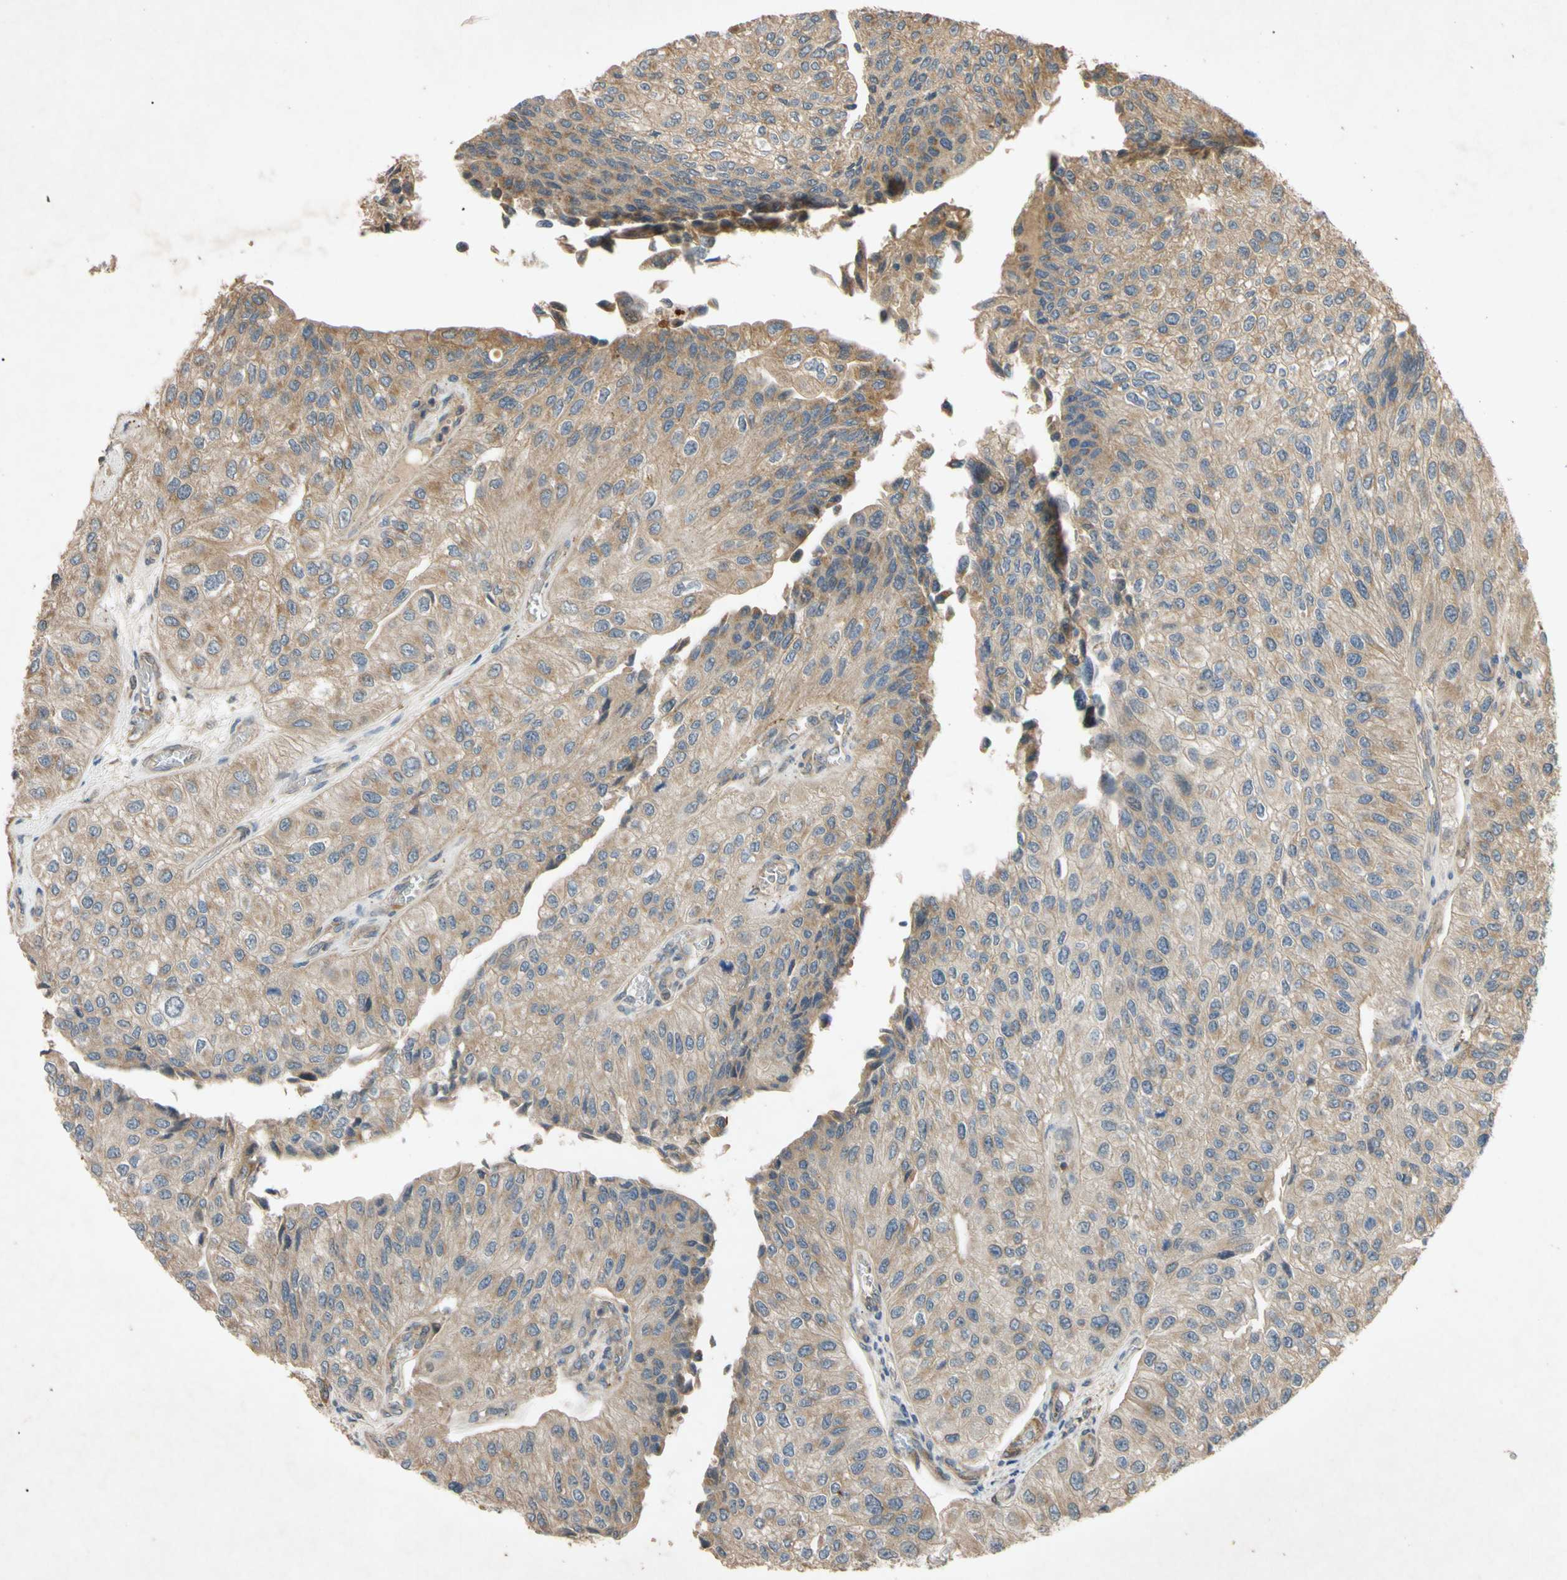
{"staining": {"intensity": "weak", "quantity": ">75%", "location": "cytoplasmic/membranous"}, "tissue": "urothelial cancer", "cell_type": "Tumor cells", "image_type": "cancer", "snomed": [{"axis": "morphology", "description": "Urothelial carcinoma, High grade"}, {"axis": "topography", "description": "Kidney"}, {"axis": "topography", "description": "Urinary bladder"}], "caption": "Urothelial cancer stained with a brown dye exhibits weak cytoplasmic/membranous positive positivity in approximately >75% of tumor cells.", "gene": "PARD6A", "patient": {"sex": "male", "age": 77}}